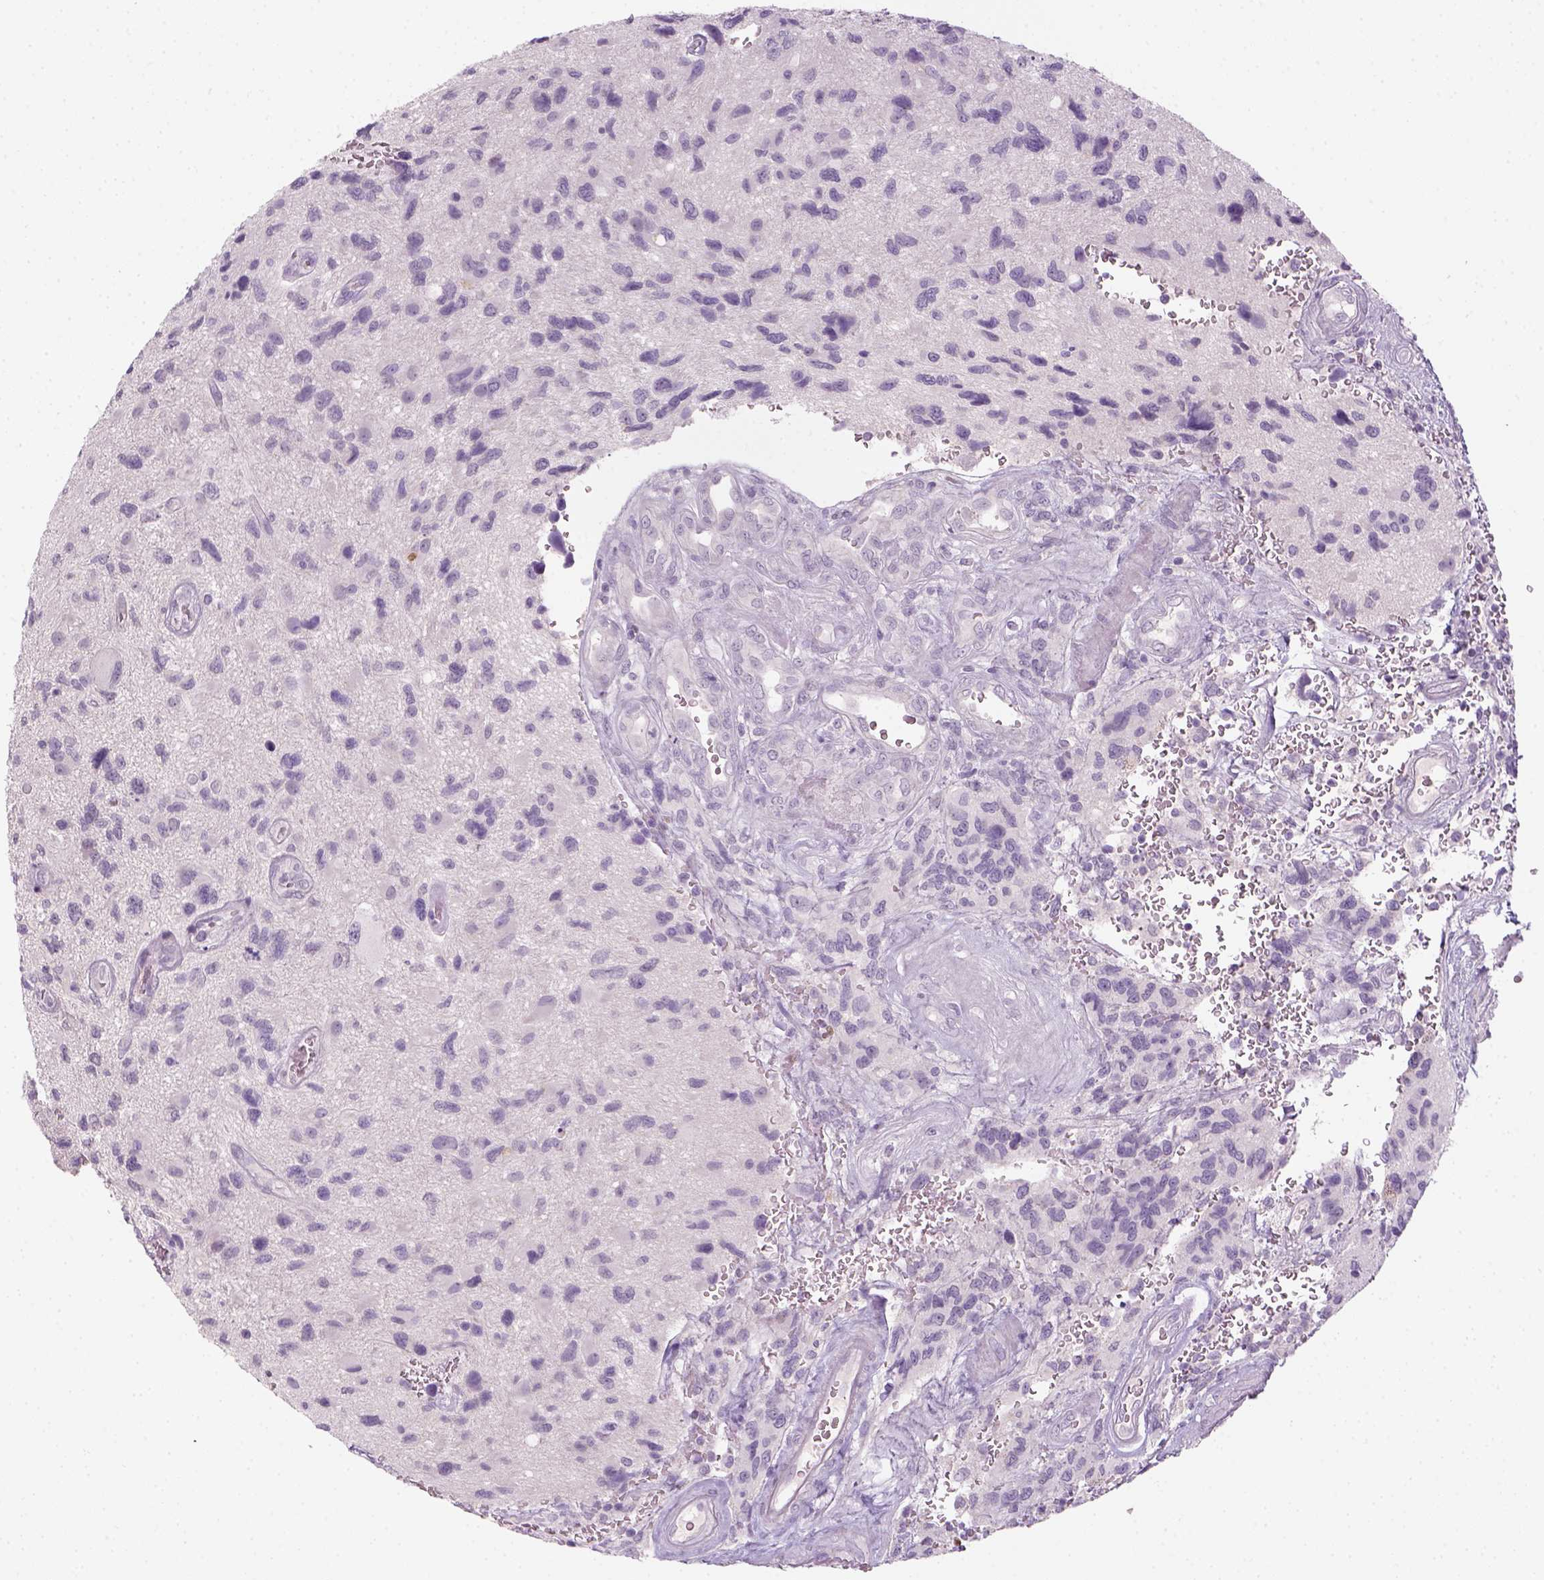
{"staining": {"intensity": "negative", "quantity": "none", "location": "none"}, "tissue": "glioma", "cell_type": "Tumor cells", "image_type": "cancer", "snomed": [{"axis": "morphology", "description": "Glioma, malignant, NOS"}, {"axis": "morphology", "description": "Glioma, malignant, High grade"}, {"axis": "topography", "description": "Brain"}], "caption": "An immunohistochemistry (IHC) image of glioma is shown. There is no staining in tumor cells of glioma.", "gene": "GFI1B", "patient": {"sex": "female", "age": 71}}